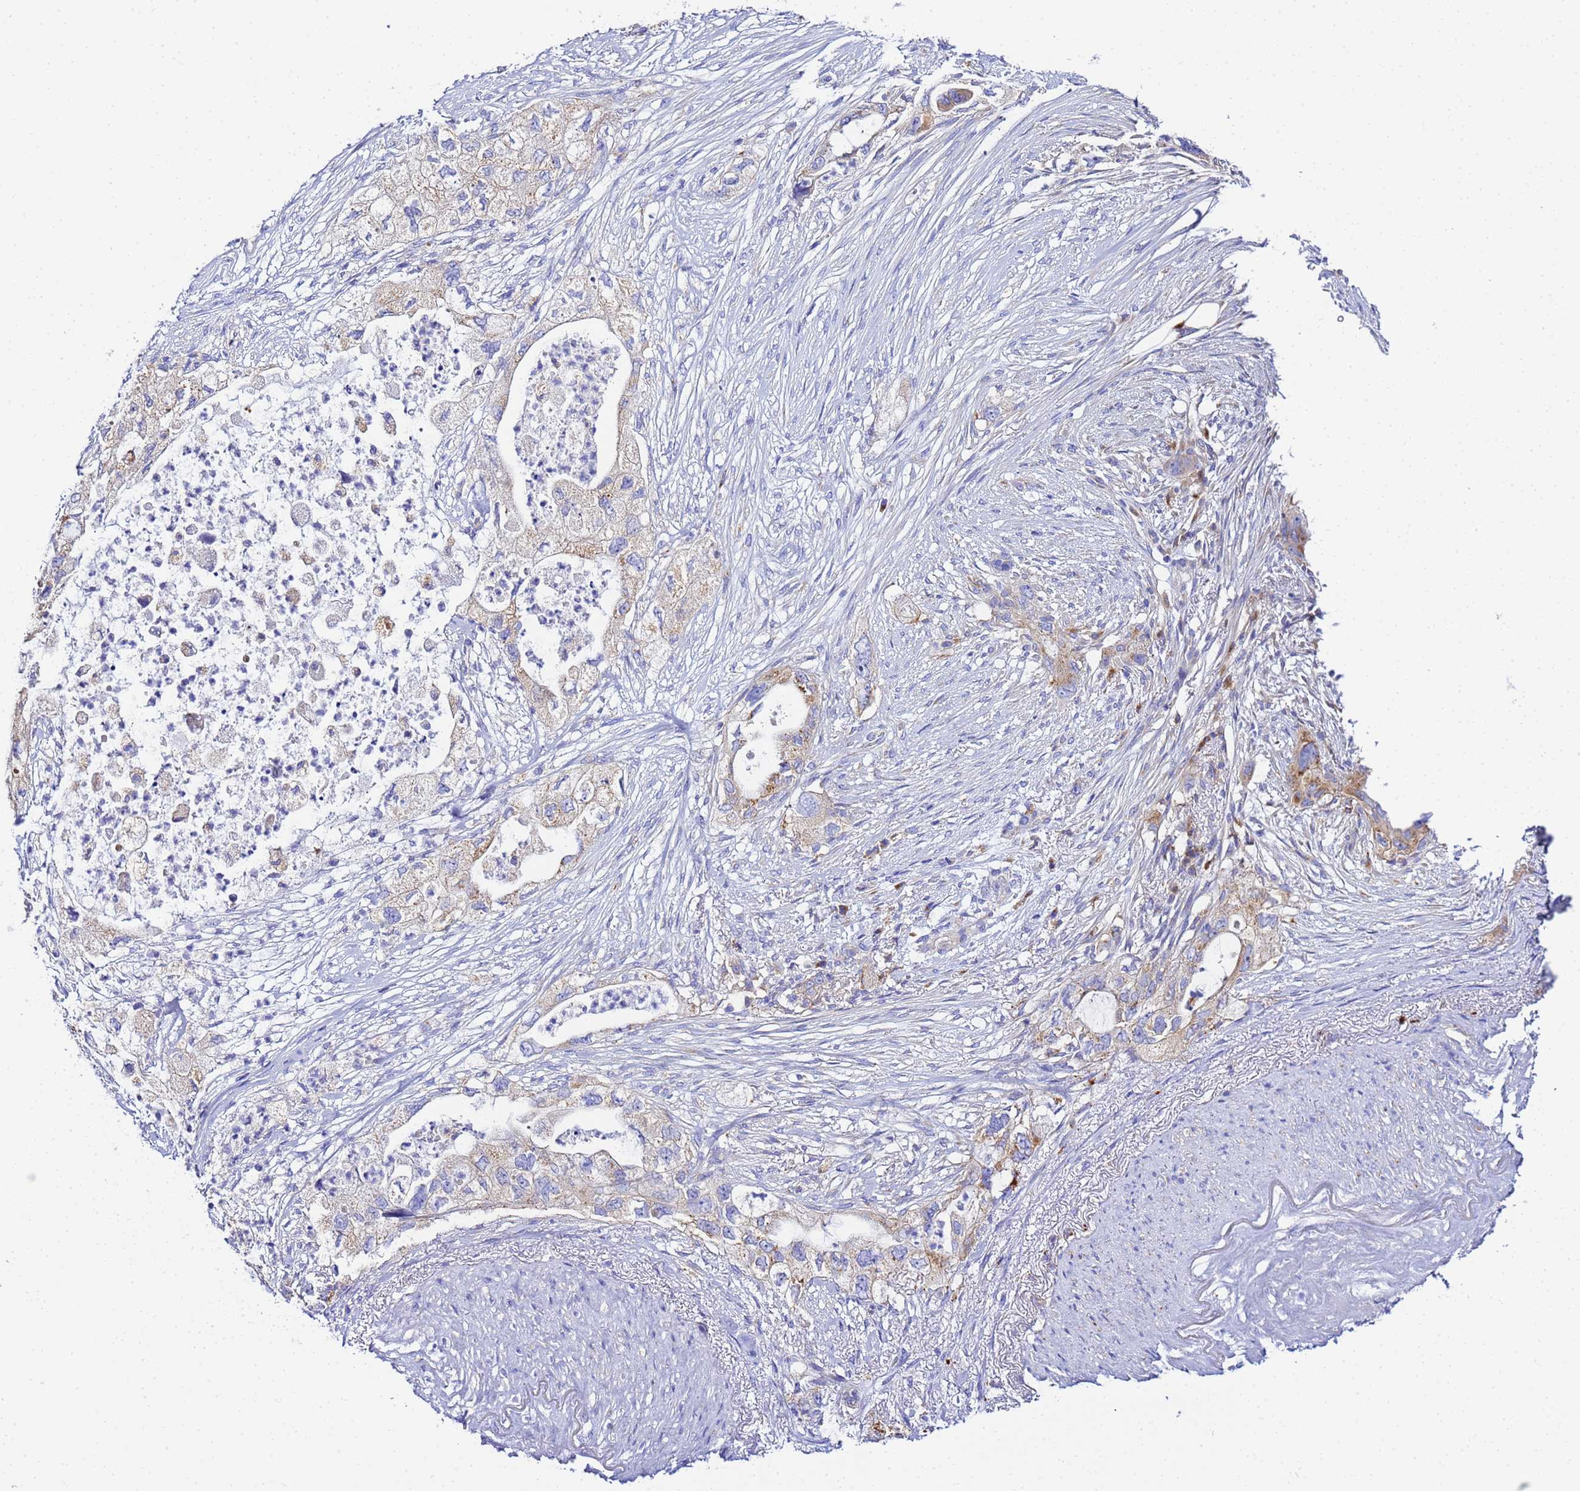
{"staining": {"intensity": "weak", "quantity": ">75%", "location": "cytoplasmic/membranous"}, "tissue": "pancreatic cancer", "cell_type": "Tumor cells", "image_type": "cancer", "snomed": [{"axis": "morphology", "description": "Adenocarcinoma, NOS"}, {"axis": "topography", "description": "Pancreas"}], "caption": "A brown stain highlights weak cytoplasmic/membranous expression of a protein in pancreatic adenocarcinoma tumor cells.", "gene": "VTI1B", "patient": {"sex": "female", "age": 73}}